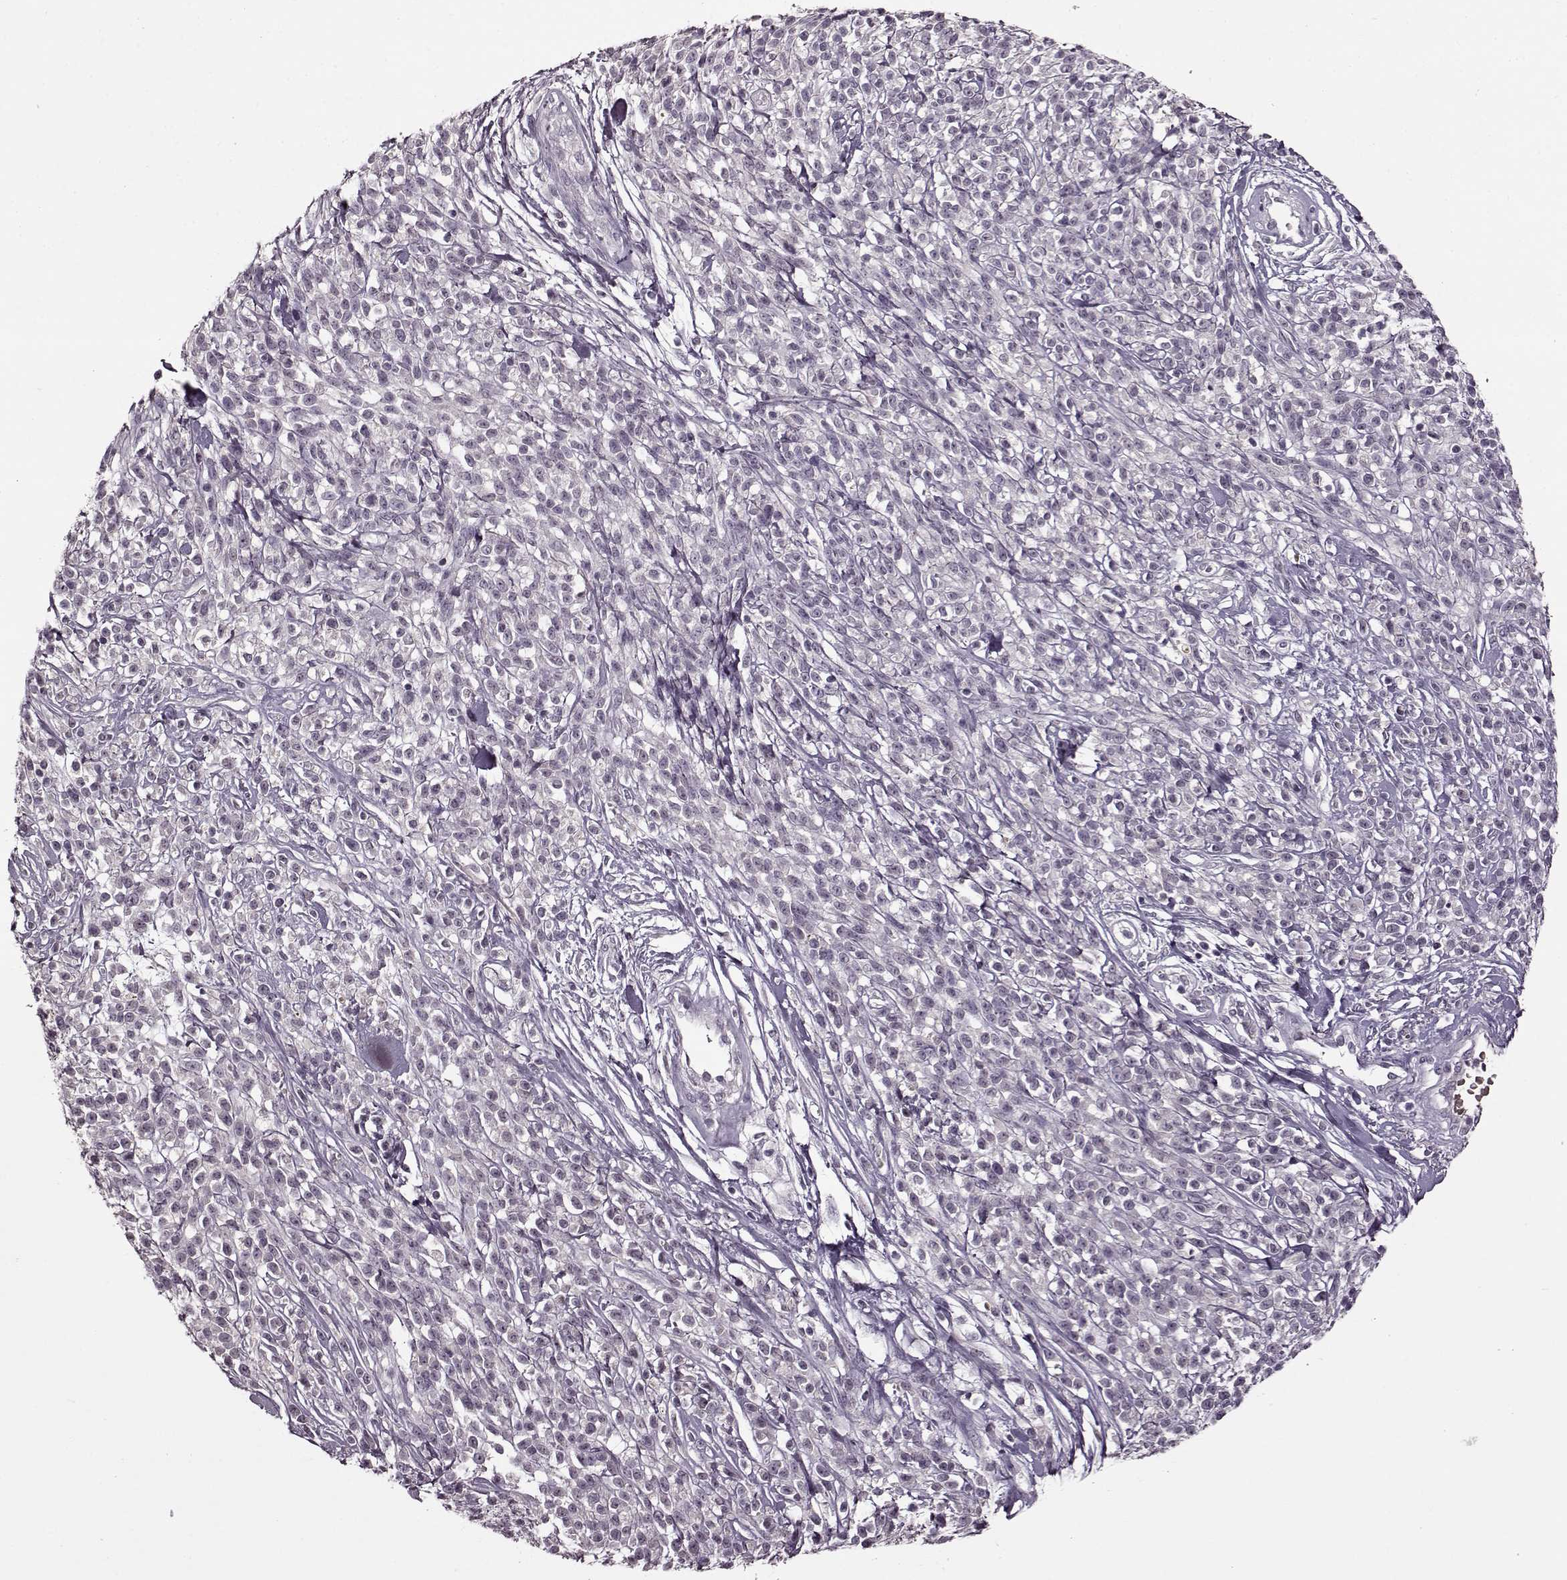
{"staining": {"intensity": "negative", "quantity": "none", "location": "none"}, "tissue": "melanoma", "cell_type": "Tumor cells", "image_type": "cancer", "snomed": [{"axis": "morphology", "description": "Malignant melanoma, NOS"}, {"axis": "topography", "description": "Skin"}, {"axis": "topography", "description": "Skin of trunk"}], "caption": "Histopathology image shows no significant protein expression in tumor cells of melanoma.", "gene": "CNGA3", "patient": {"sex": "male", "age": 74}}